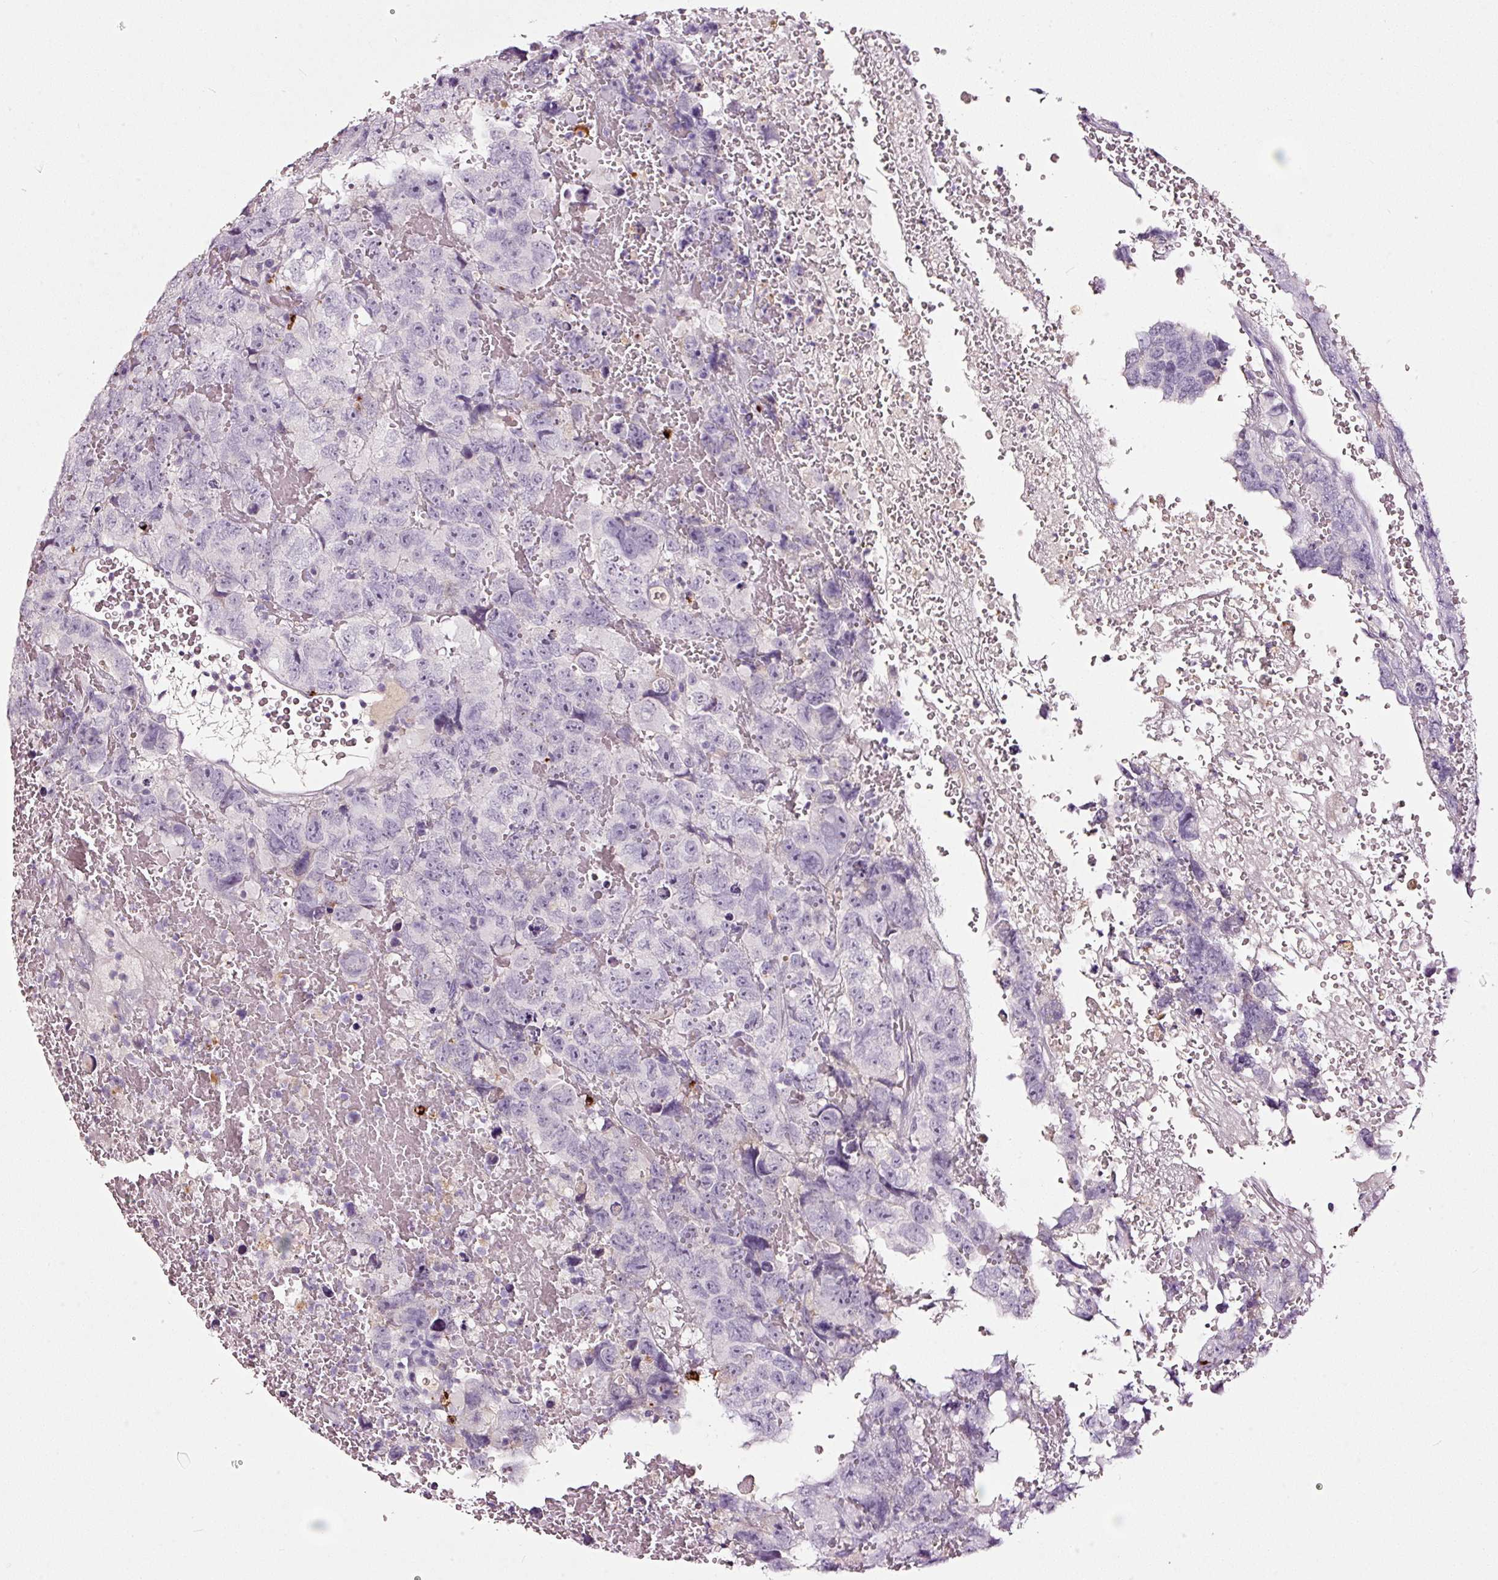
{"staining": {"intensity": "negative", "quantity": "none", "location": "none"}, "tissue": "testis cancer", "cell_type": "Tumor cells", "image_type": "cancer", "snomed": [{"axis": "morphology", "description": "Carcinoma, Embryonal, NOS"}, {"axis": "topography", "description": "Testis"}], "caption": "High magnification brightfield microscopy of testis cancer stained with DAB (3,3'-diaminobenzidine) (brown) and counterstained with hematoxylin (blue): tumor cells show no significant expression. Nuclei are stained in blue.", "gene": "LAMP3", "patient": {"sex": "male", "age": 45}}